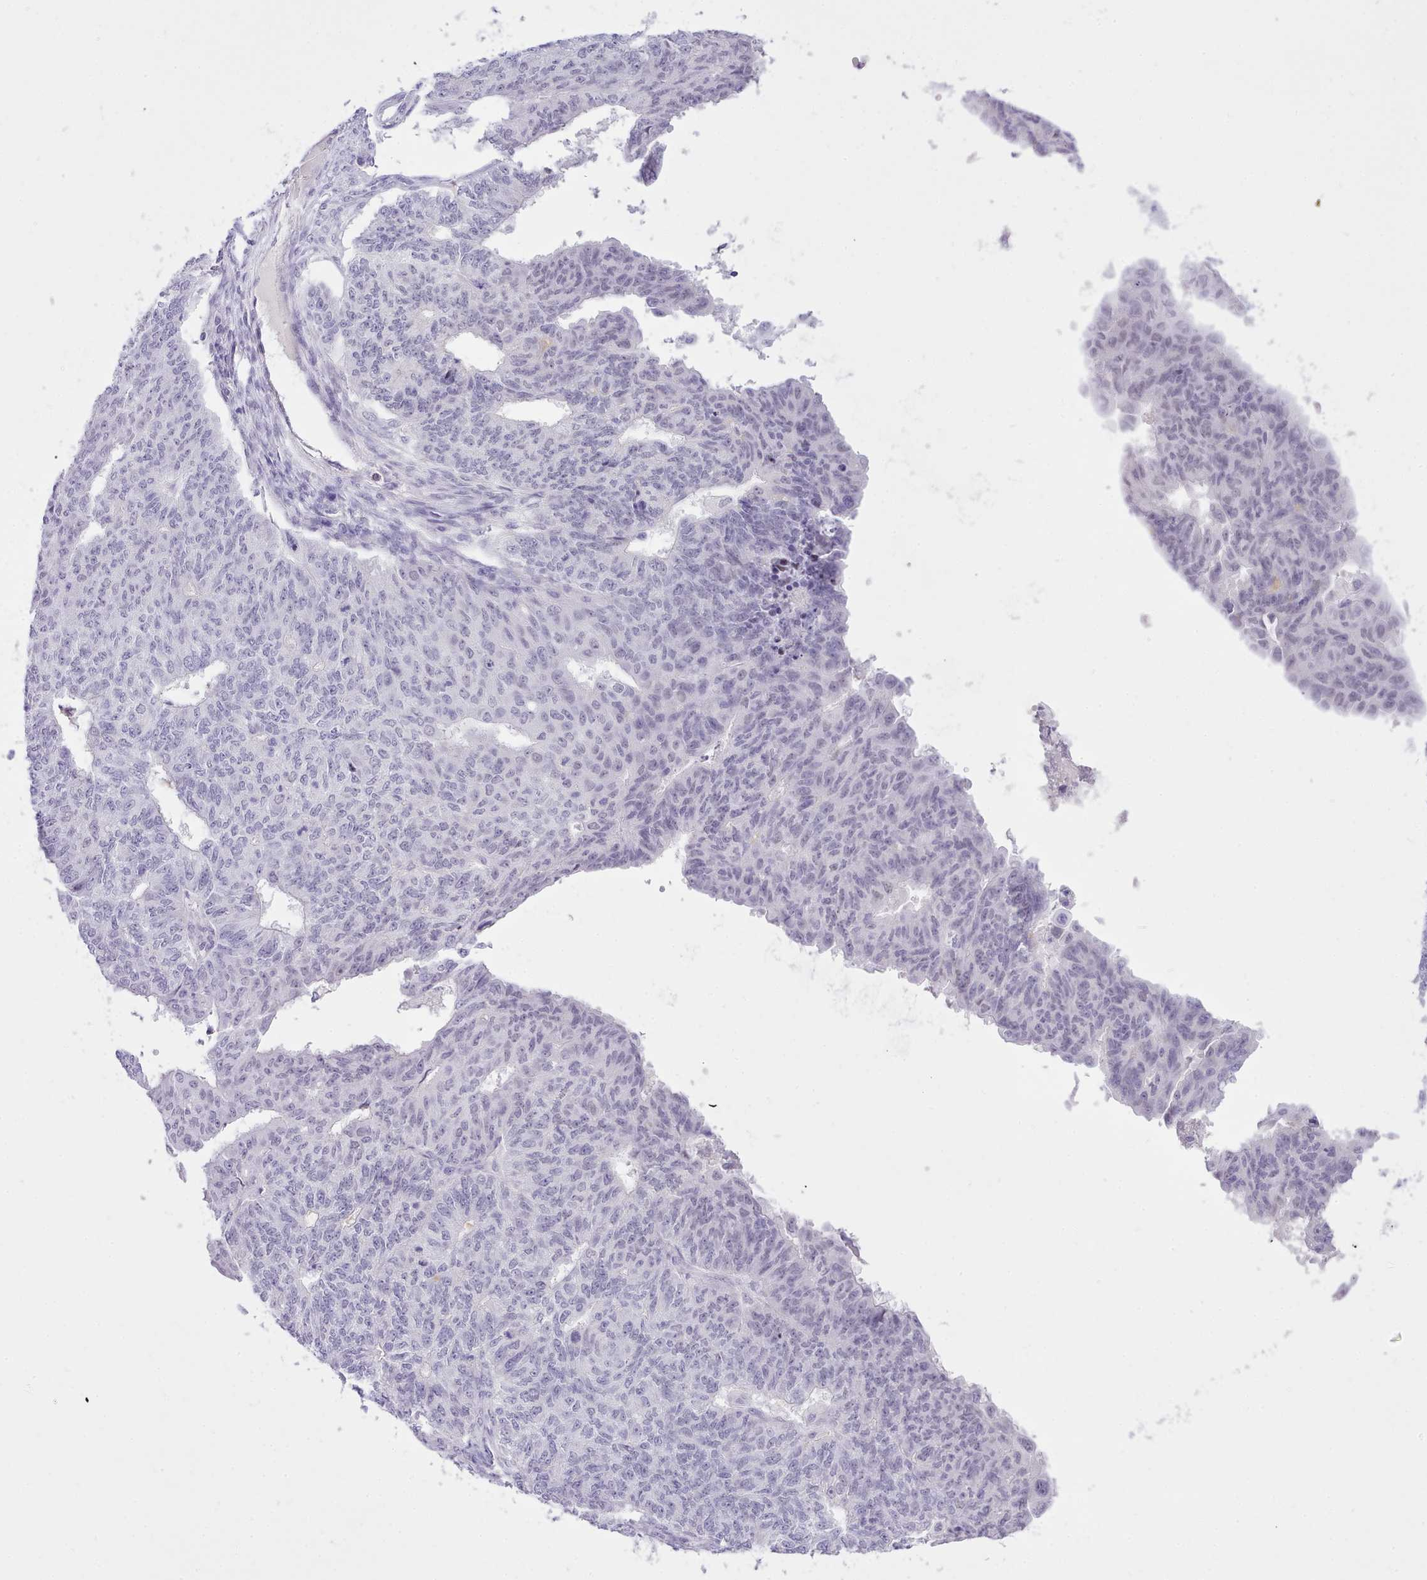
{"staining": {"intensity": "negative", "quantity": "none", "location": "none"}, "tissue": "endometrial cancer", "cell_type": "Tumor cells", "image_type": "cancer", "snomed": [{"axis": "morphology", "description": "Adenocarcinoma, NOS"}, {"axis": "topography", "description": "Endometrium"}], "caption": "Tumor cells are negative for brown protein staining in endometrial adenocarcinoma.", "gene": "LRRC37A", "patient": {"sex": "female", "age": 32}}